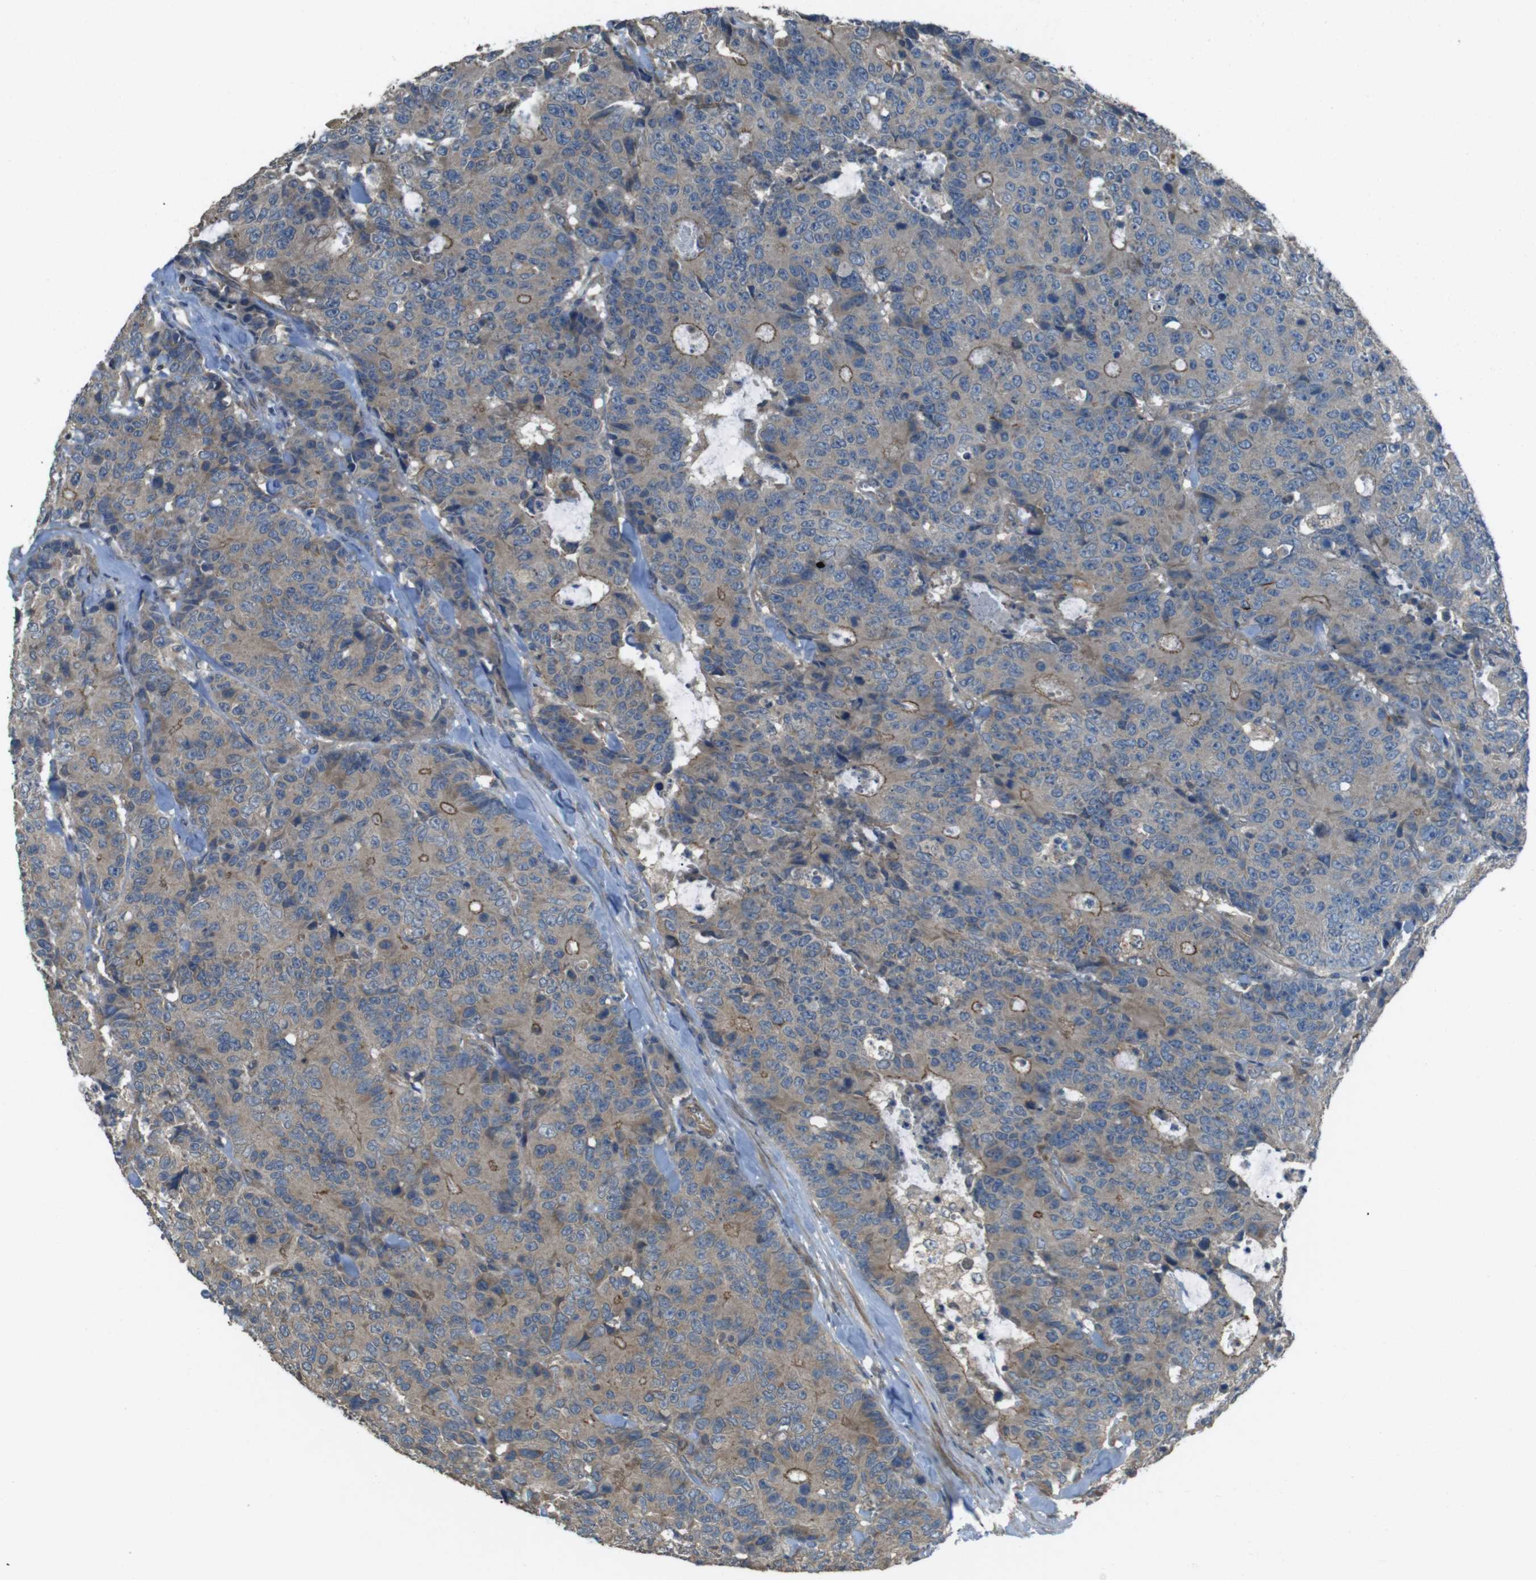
{"staining": {"intensity": "moderate", "quantity": "25%-75%", "location": "cytoplasmic/membranous"}, "tissue": "colorectal cancer", "cell_type": "Tumor cells", "image_type": "cancer", "snomed": [{"axis": "morphology", "description": "Adenocarcinoma, NOS"}, {"axis": "topography", "description": "Colon"}], "caption": "The immunohistochemical stain highlights moderate cytoplasmic/membranous positivity in tumor cells of adenocarcinoma (colorectal) tissue.", "gene": "FUT2", "patient": {"sex": "female", "age": 86}}